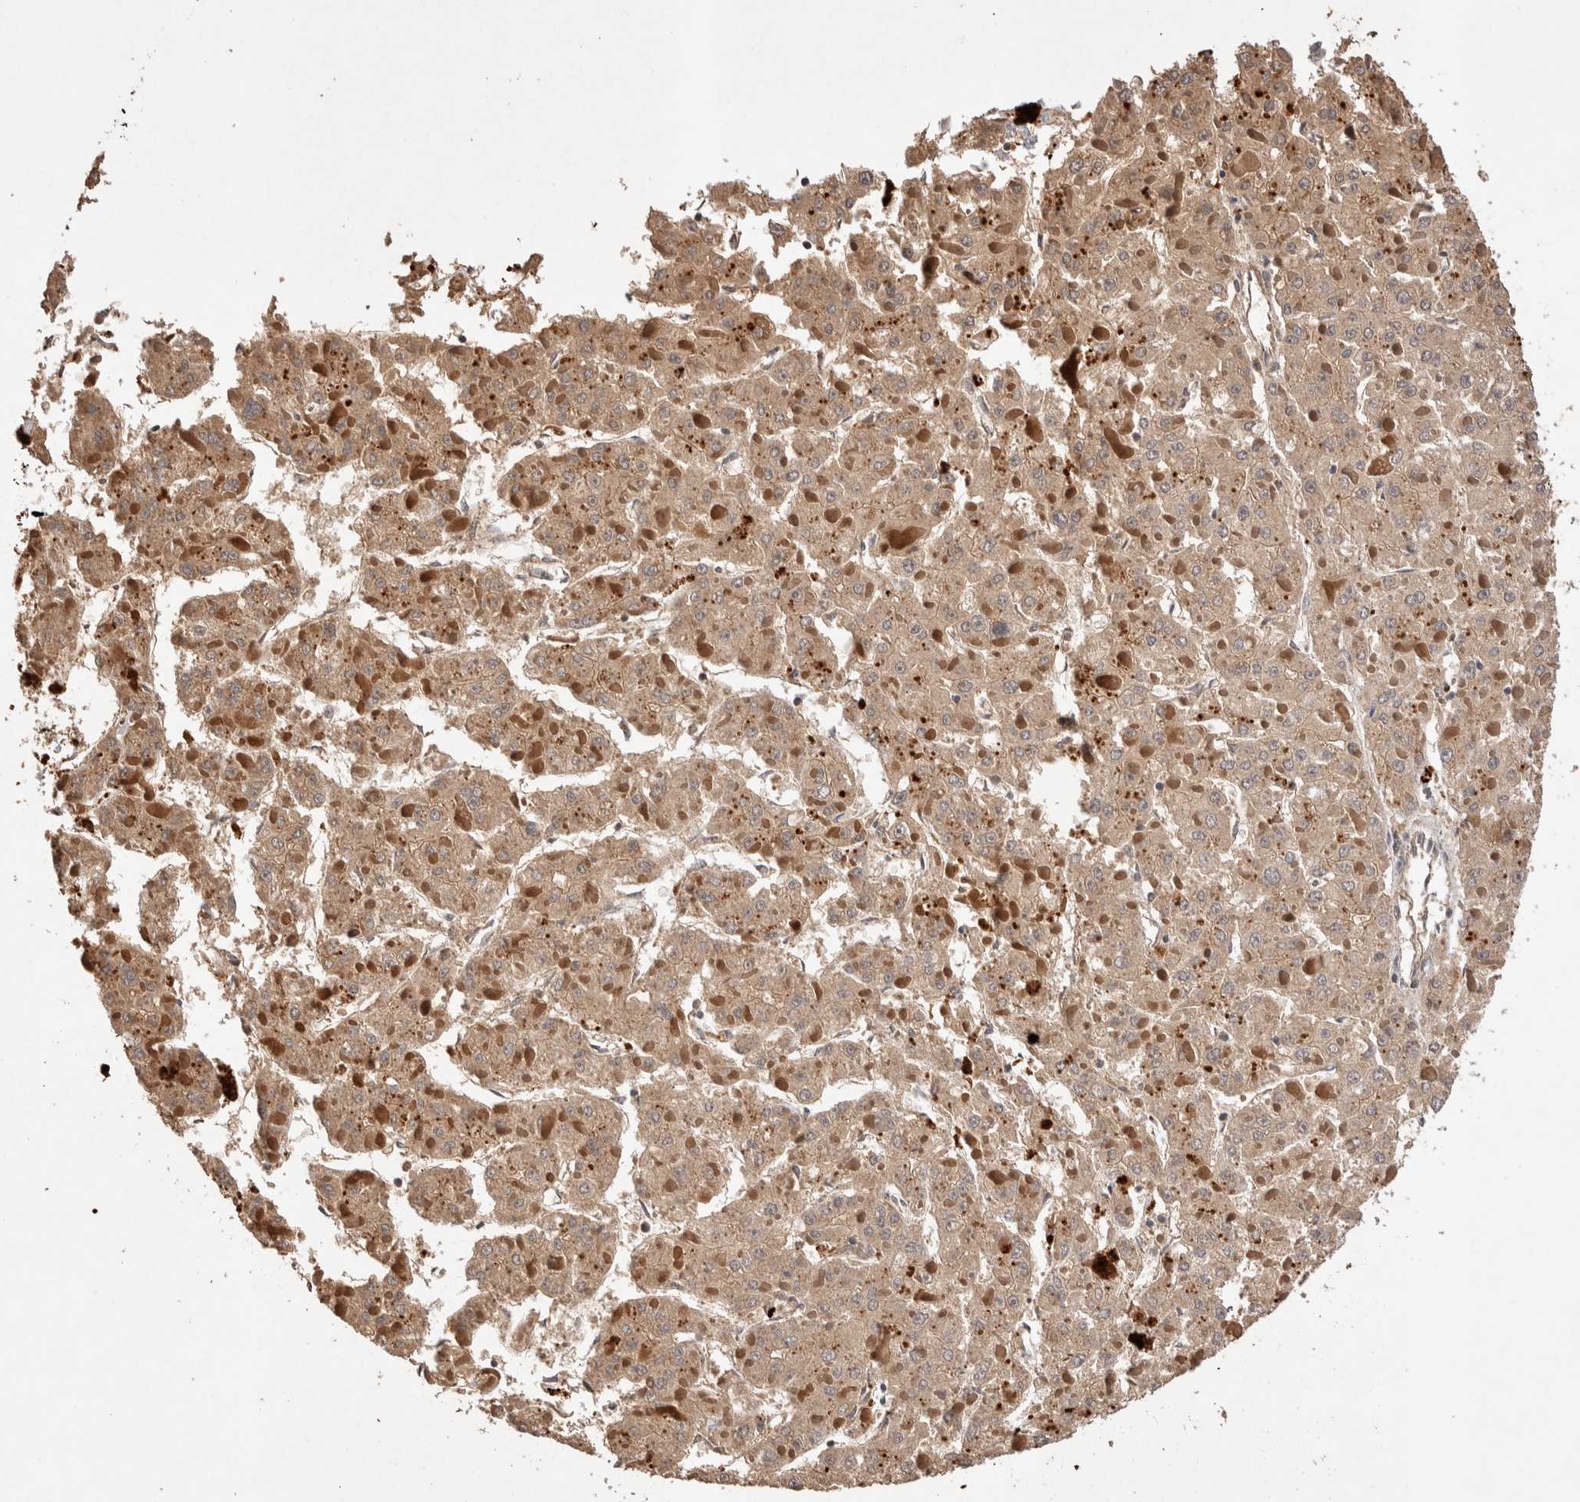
{"staining": {"intensity": "moderate", "quantity": ">75%", "location": "cytoplasmic/membranous"}, "tissue": "liver cancer", "cell_type": "Tumor cells", "image_type": "cancer", "snomed": [{"axis": "morphology", "description": "Carcinoma, Hepatocellular, NOS"}, {"axis": "topography", "description": "Liver"}], "caption": "DAB immunohistochemical staining of hepatocellular carcinoma (liver) demonstrates moderate cytoplasmic/membranous protein expression in approximately >75% of tumor cells.", "gene": "NSMAF", "patient": {"sex": "female", "age": 73}}